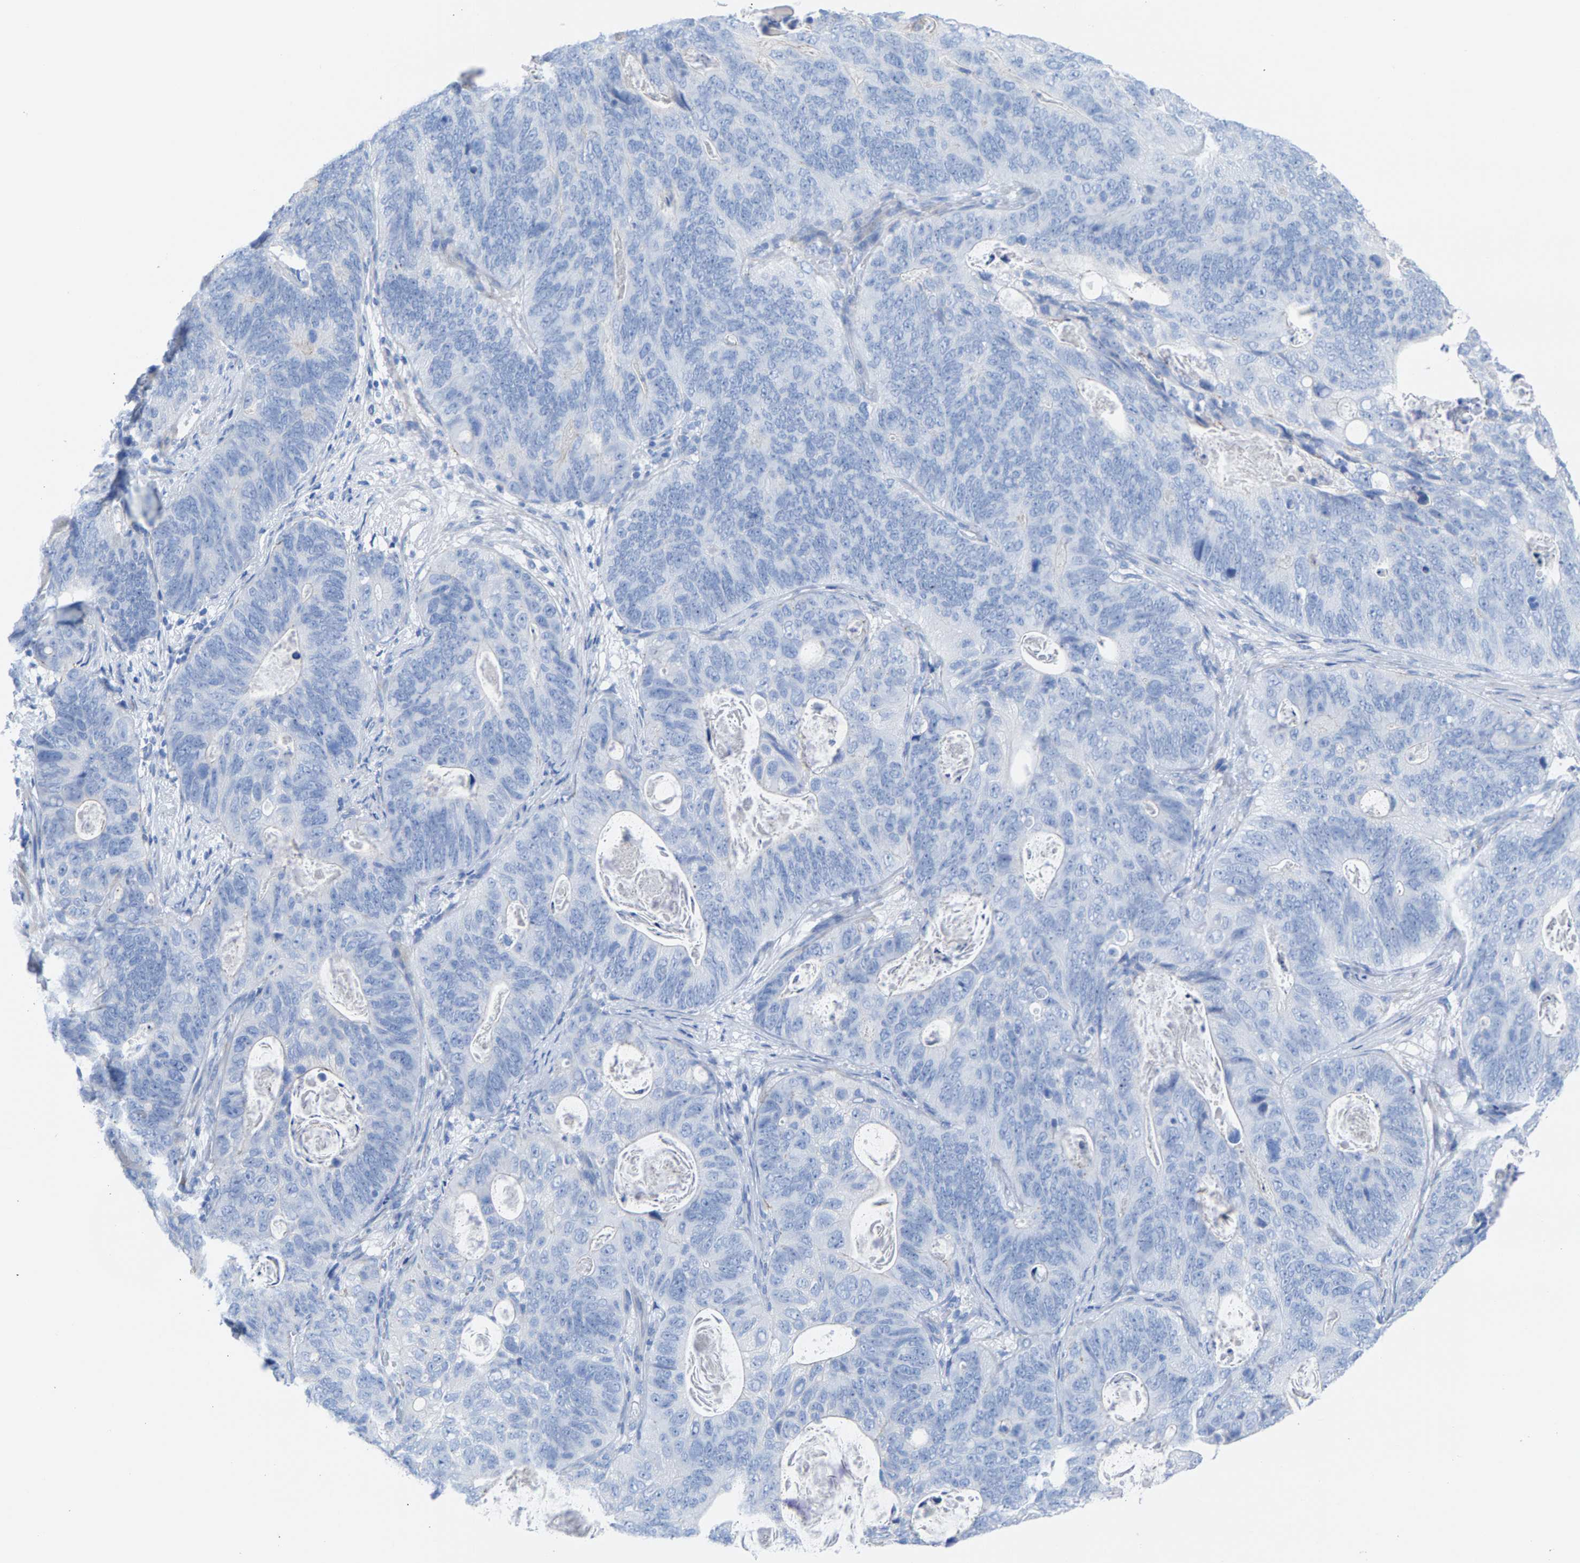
{"staining": {"intensity": "negative", "quantity": "none", "location": "none"}, "tissue": "stomach cancer", "cell_type": "Tumor cells", "image_type": "cancer", "snomed": [{"axis": "morphology", "description": "Normal tissue, NOS"}, {"axis": "morphology", "description": "Adenocarcinoma, NOS"}, {"axis": "topography", "description": "Stomach"}], "caption": "Immunohistochemical staining of human stomach adenocarcinoma exhibits no significant expression in tumor cells. (DAB IHC visualized using brightfield microscopy, high magnification).", "gene": "CPA1", "patient": {"sex": "female", "age": 89}}